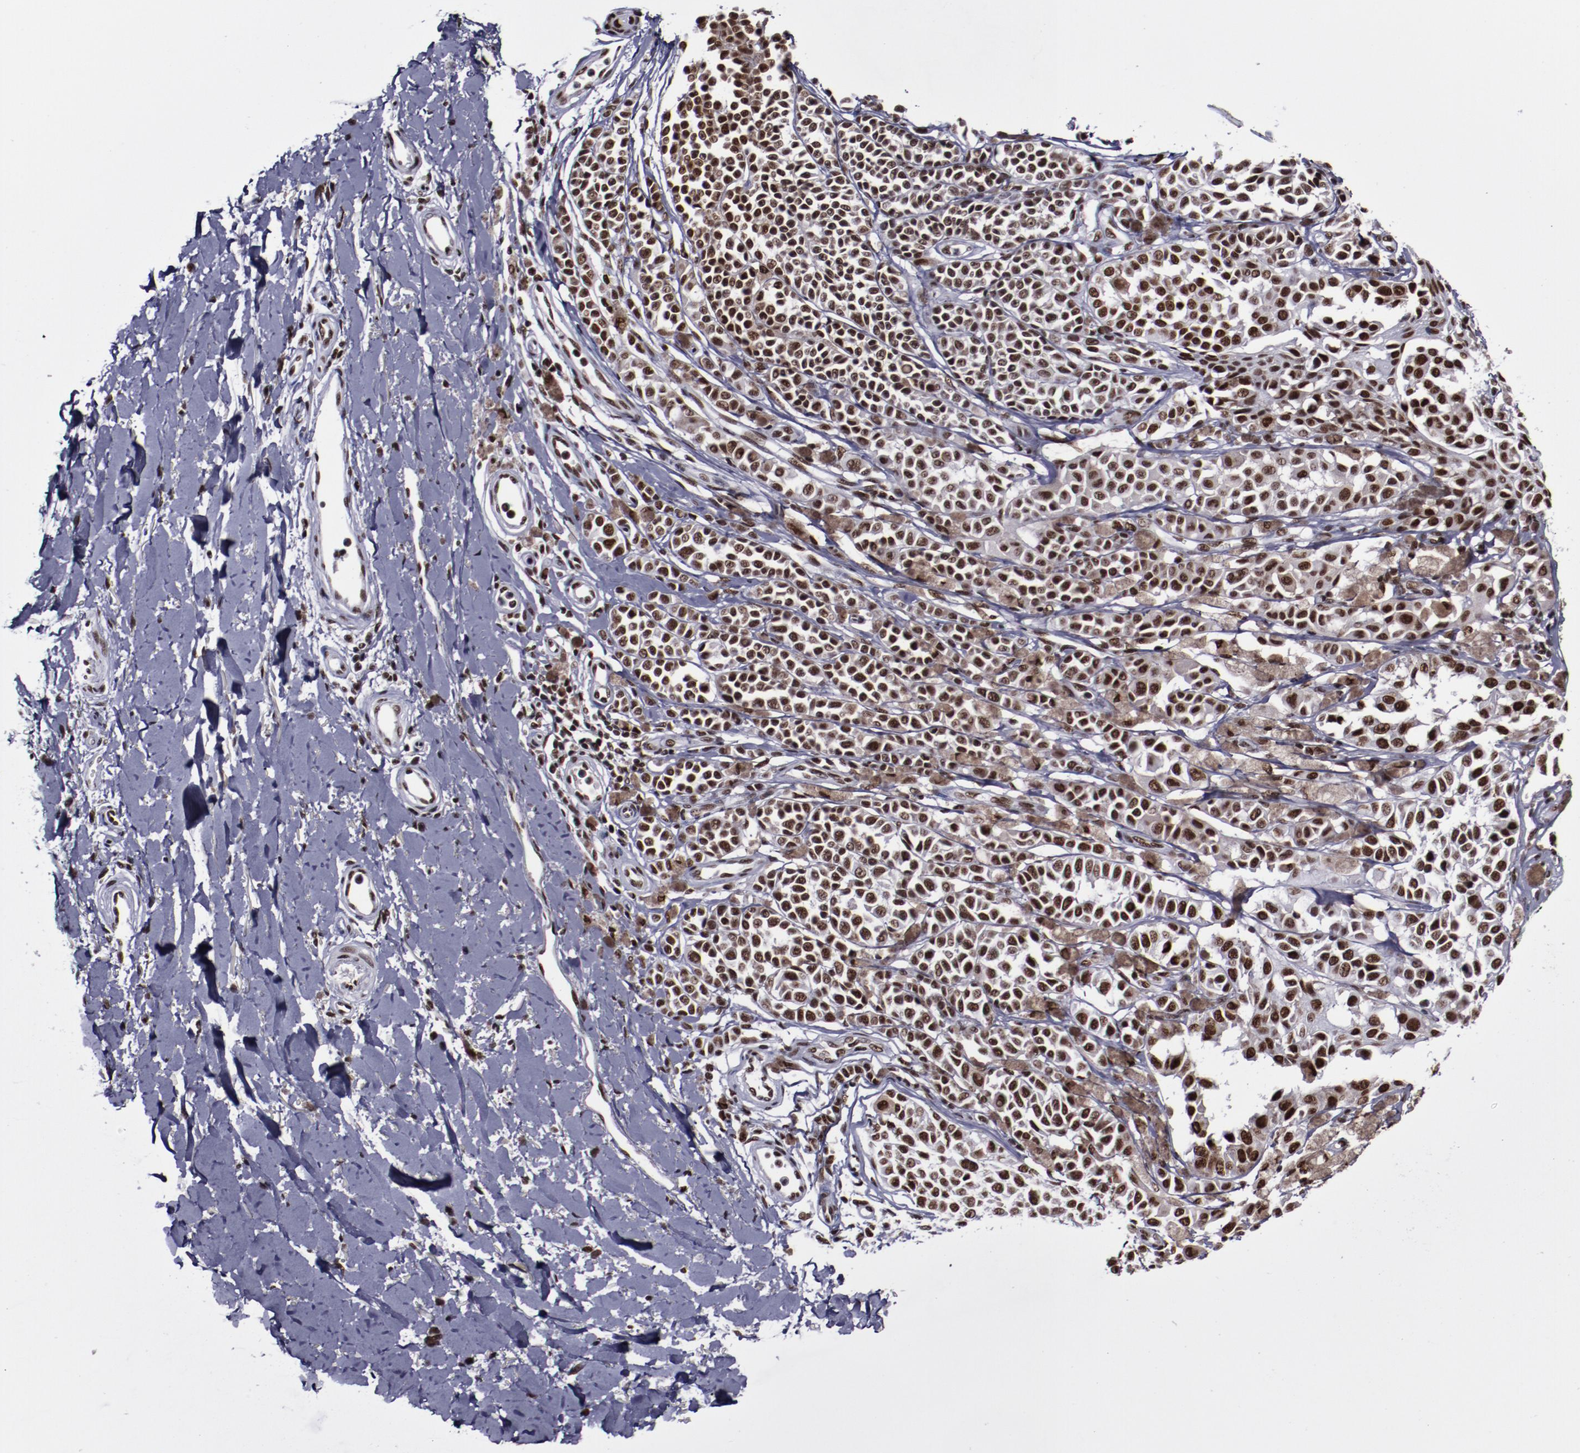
{"staining": {"intensity": "strong", "quantity": ">75%", "location": "nuclear"}, "tissue": "melanoma", "cell_type": "Tumor cells", "image_type": "cancer", "snomed": [{"axis": "morphology", "description": "Malignant melanoma, NOS"}, {"axis": "topography", "description": "Skin"}], "caption": "The photomicrograph displays a brown stain indicating the presence of a protein in the nuclear of tumor cells in malignant melanoma.", "gene": "ERH", "patient": {"sex": "female", "age": 38}}